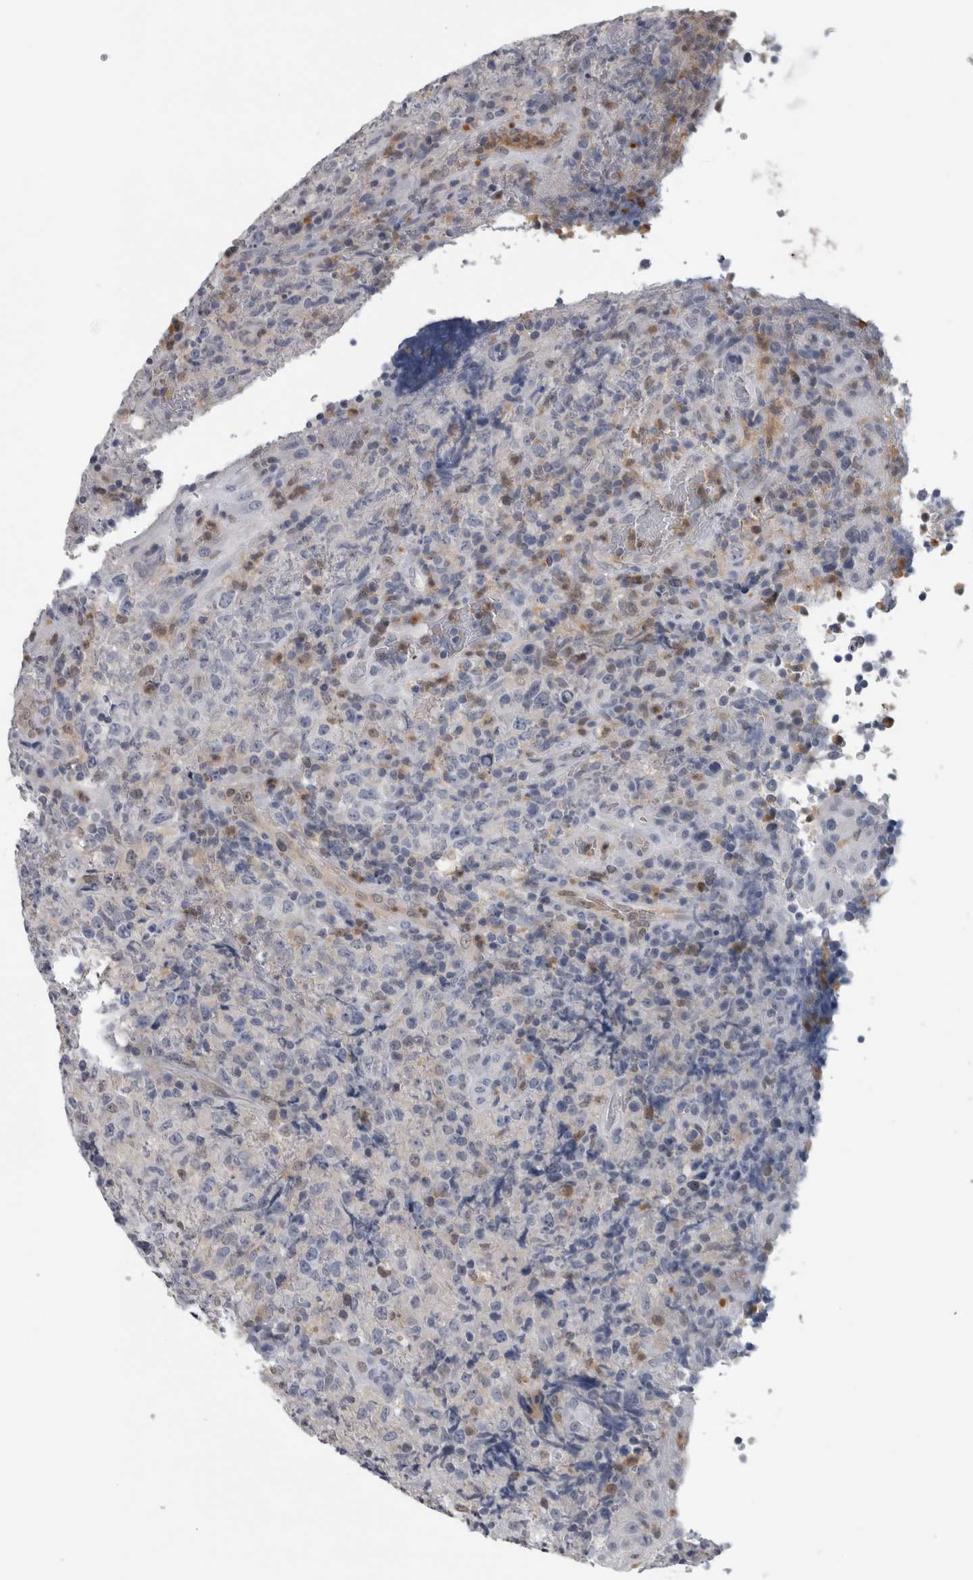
{"staining": {"intensity": "negative", "quantity": "none", "location": "none"}, "tissue": "lymphoma", "cell_type": "Tumor cells", "image_type": "cancer", "snomed": [{"axis": "morphology", "description": "Malignant lymphoma, non-Hodgkin's type, High grade"}, {"axis": "topography", "description": "Tonsil"}], "caption": "Tumor cells are negative for brown protein staining in malignant lymphoma, non-Hodgkin's type (high-grade).", "gene": "NAPRT", "patient": {"sex": "female", "age": 36}}